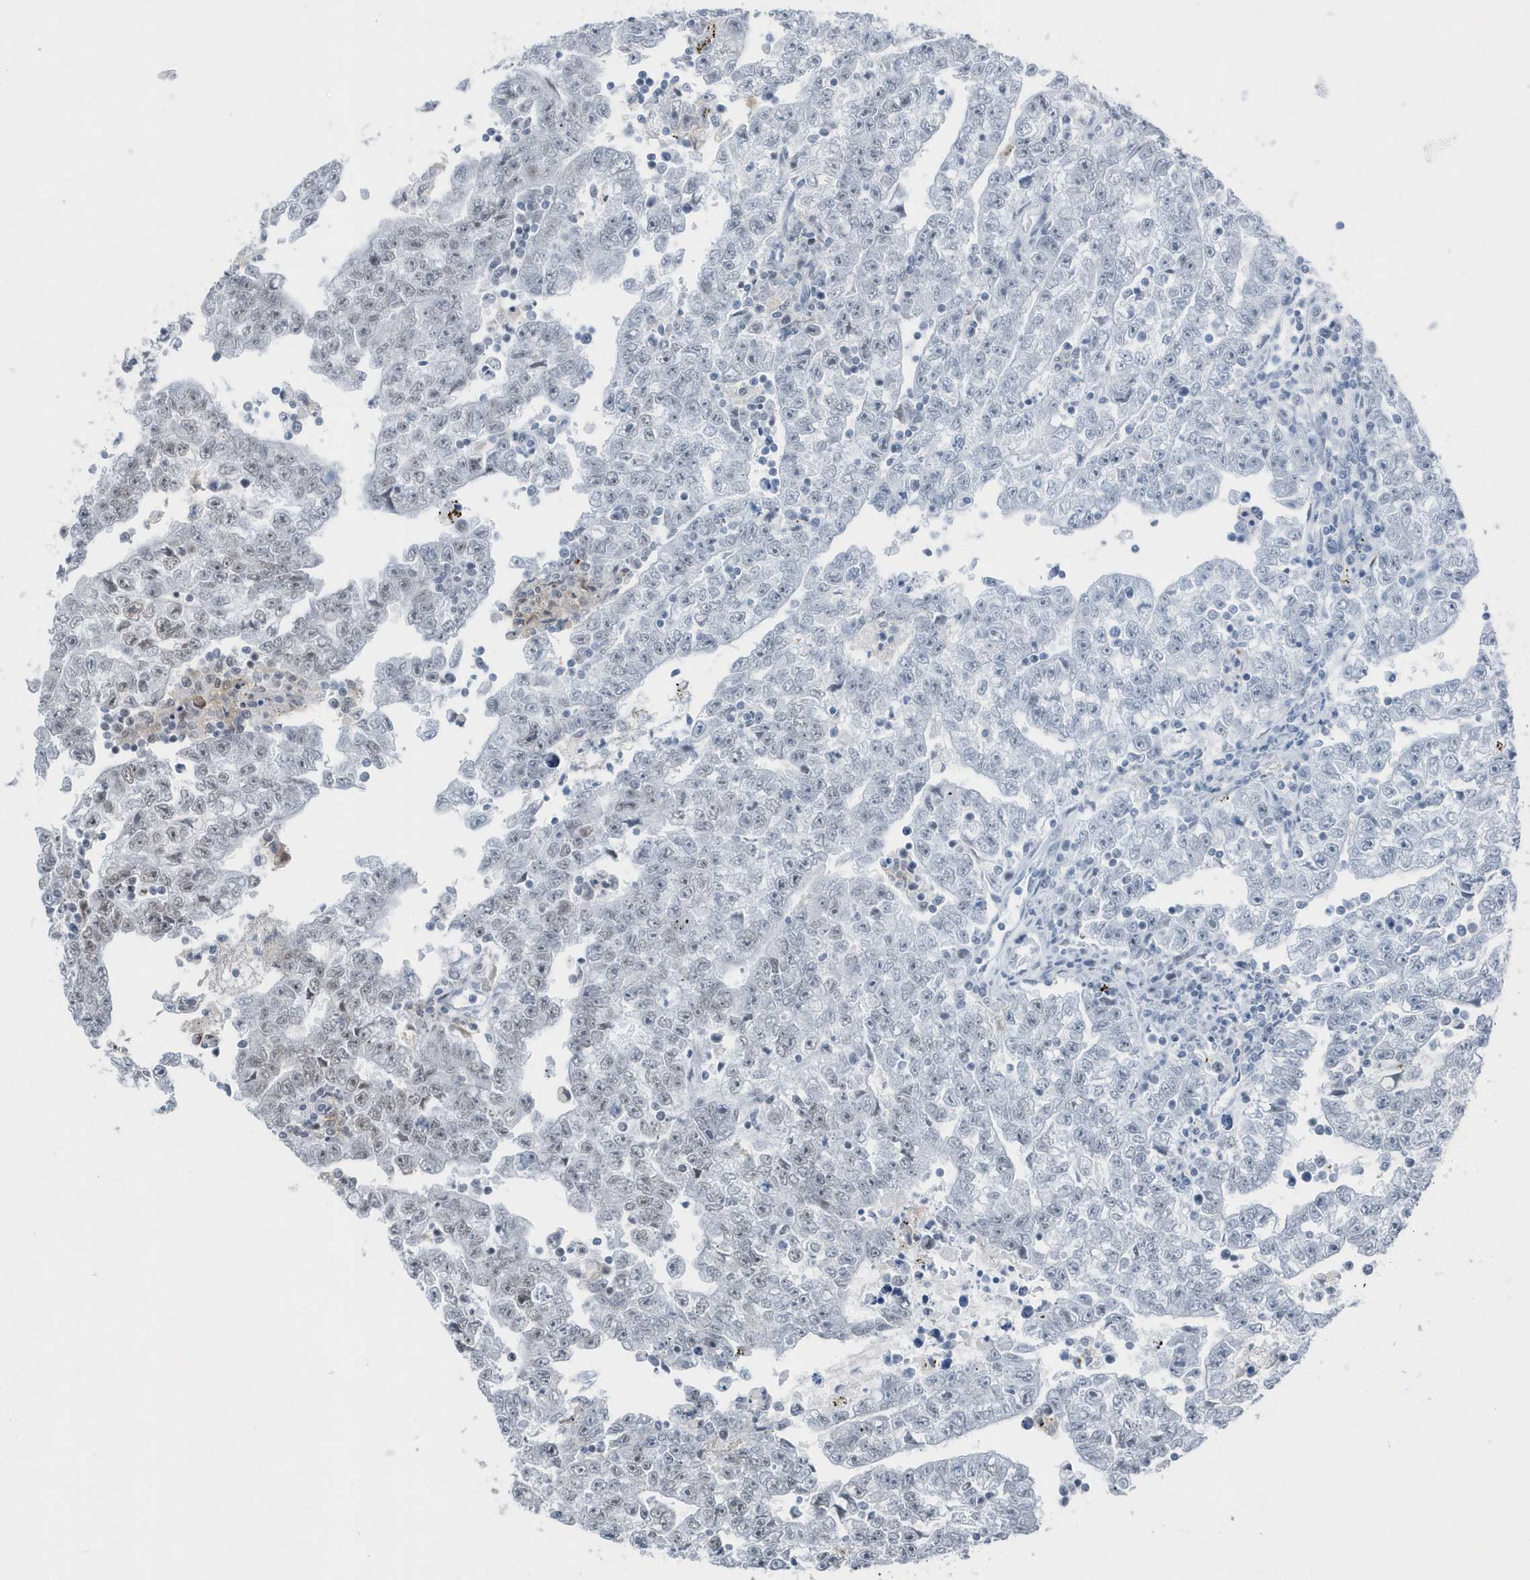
{"staining": {"intensity": "moderate", "quantity": "25%-75%", "location": "nuclear"}, "tissue": "testis cancer", "cell_type": "Tumor cells", "image_type": "cancer", "snomed": [{"axis": "morphology", "description": "Carcinoma, Embryonal, NOS"}, {"axis": "topography", "description": "Testis"}], "caption": "A brown stain labels moderate nuclear expression of a protein in human testis cancer tumor cells.", "gene": "FIP1L1", "patient": {"sex": "male", "age": 25}}